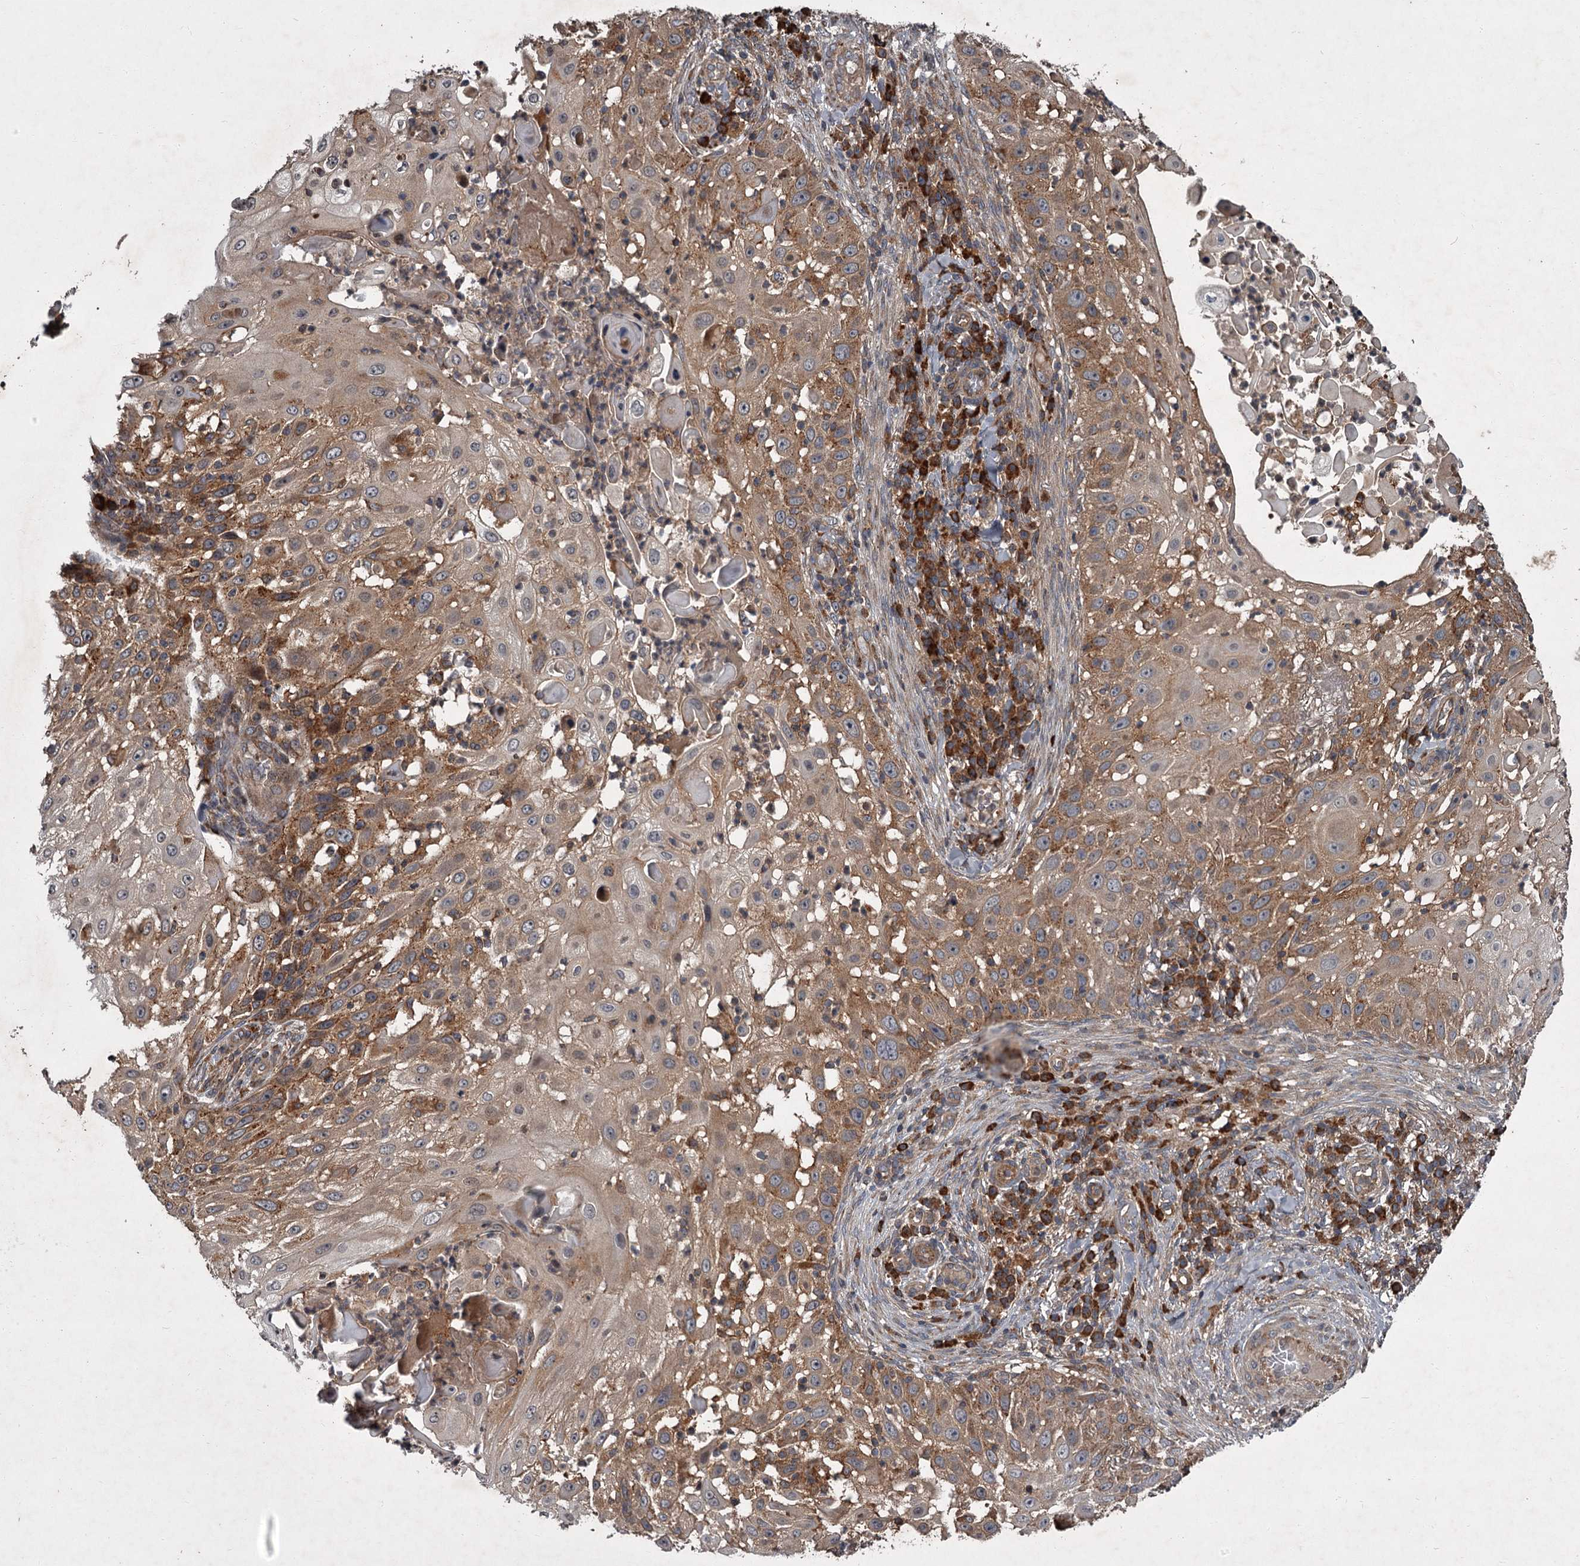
{"staining": {"intensity": "moderate", "quantity": ">75%", "location": "cytoplasmic/membranous"}, "tissue": "skin cancer", "cell_type": "Tumor cells", "image_type": "cancer", "snomed": [{"axis": "morphology", "description": "Squamous cell carcinoma, NOS"}, {"axis": "topography", "description": "Skin"}], "caption": "Moderate cytoplasmic/membranous positivity for a protein is seen in approximately >75% of tumor cells of skin cancer (squamous cell carcinoma) using immunohistochemistry (IHC).", "gene": "UNC93B1", "patient": {"sex": "female", "age": 44}}